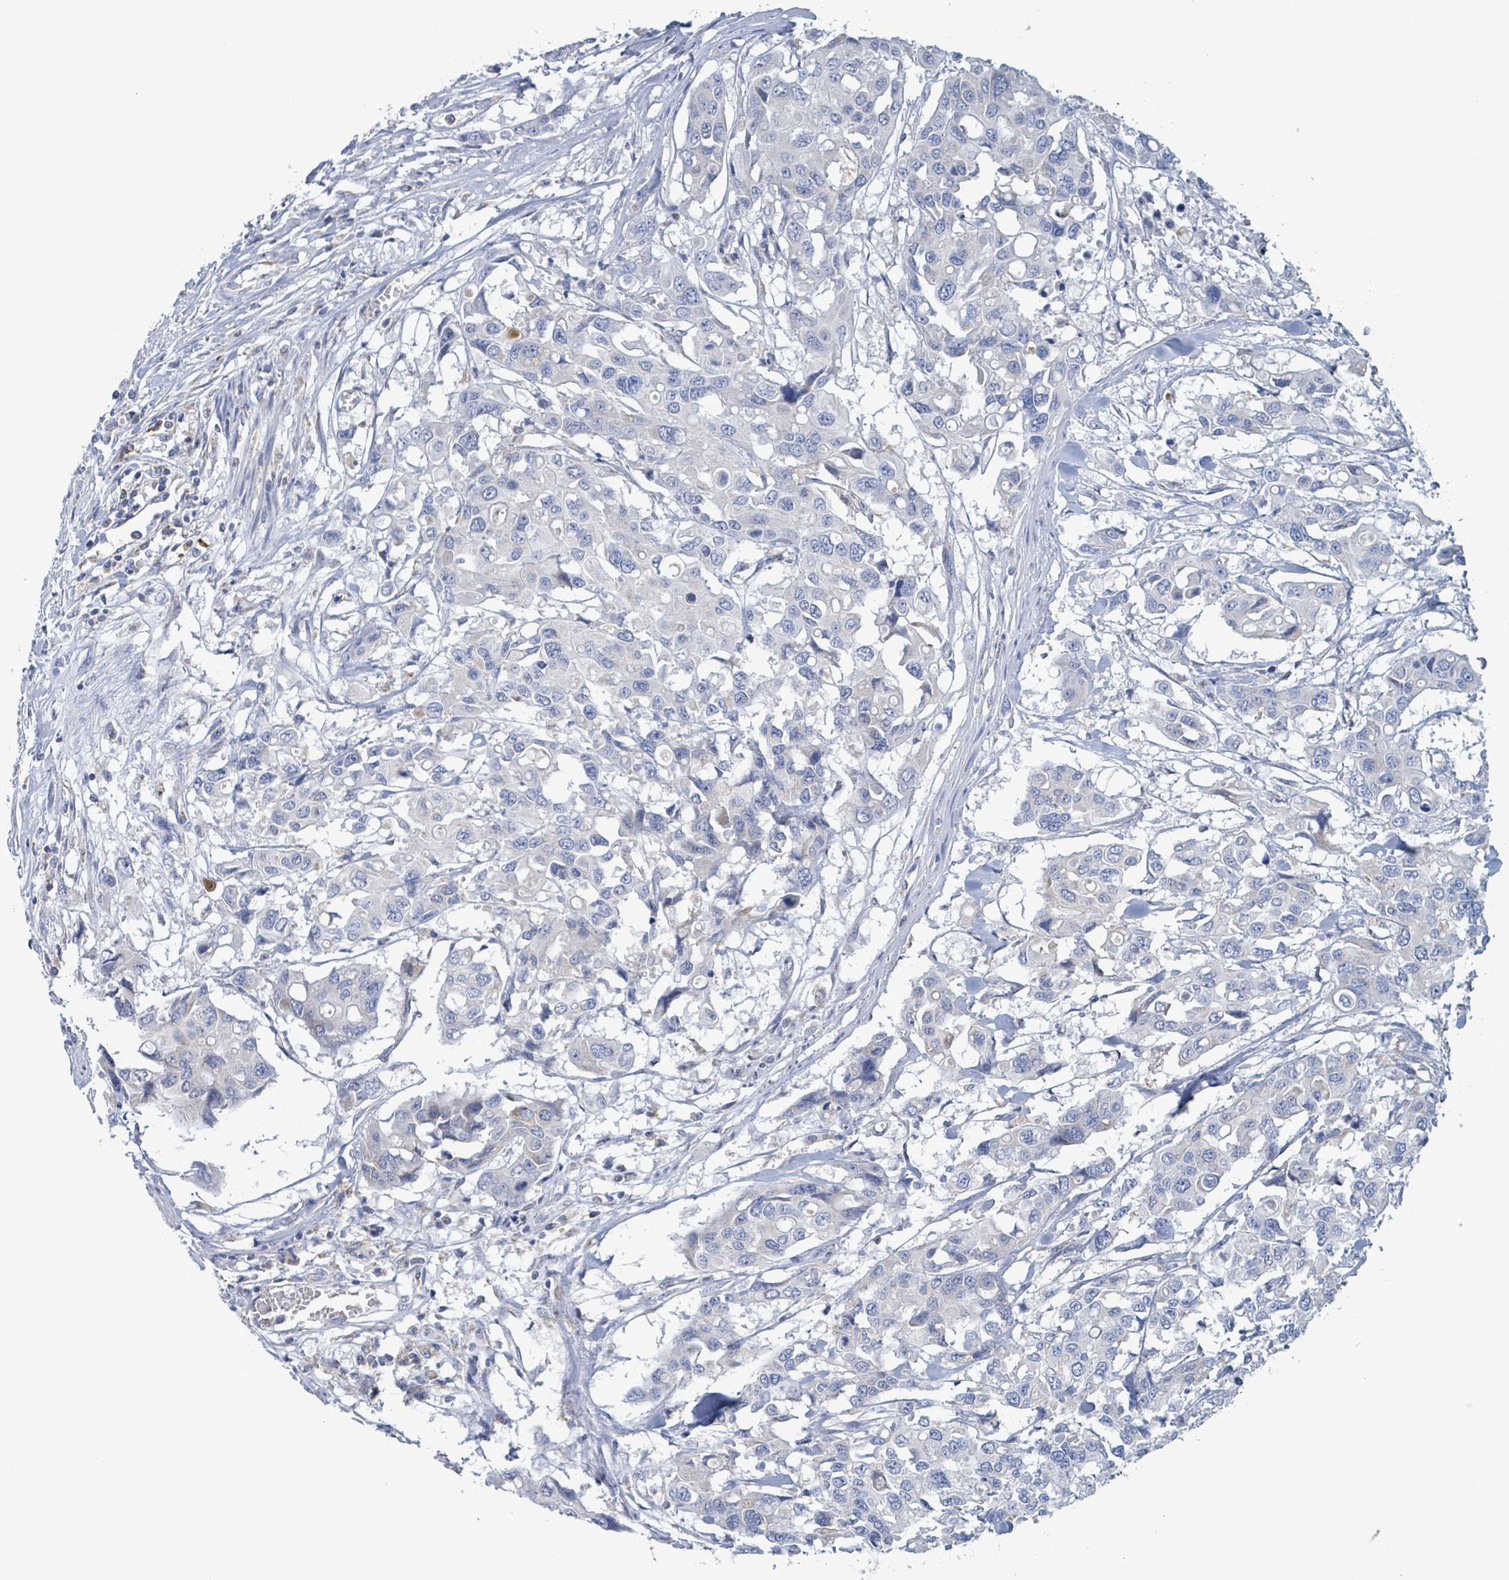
{"staining": {"intensity": "negative", "quantity": "none", "location": "none"}, "tissue": "colorectal cancer", "cell_type": "Tumor cells", "image_type": "cancer", "snomed": [{"axis": "morphology", "description": "Adenocarcinoma, NOS"}, {"axis": "topography", "description": "Colon"}], "caption": "Immunohistochemical staining of adenocarcinoma (colorectal) shows no significant staining in tumor cells.", "gene": "AKR1C4", "patient": {"sex": "male", "age": 77}}